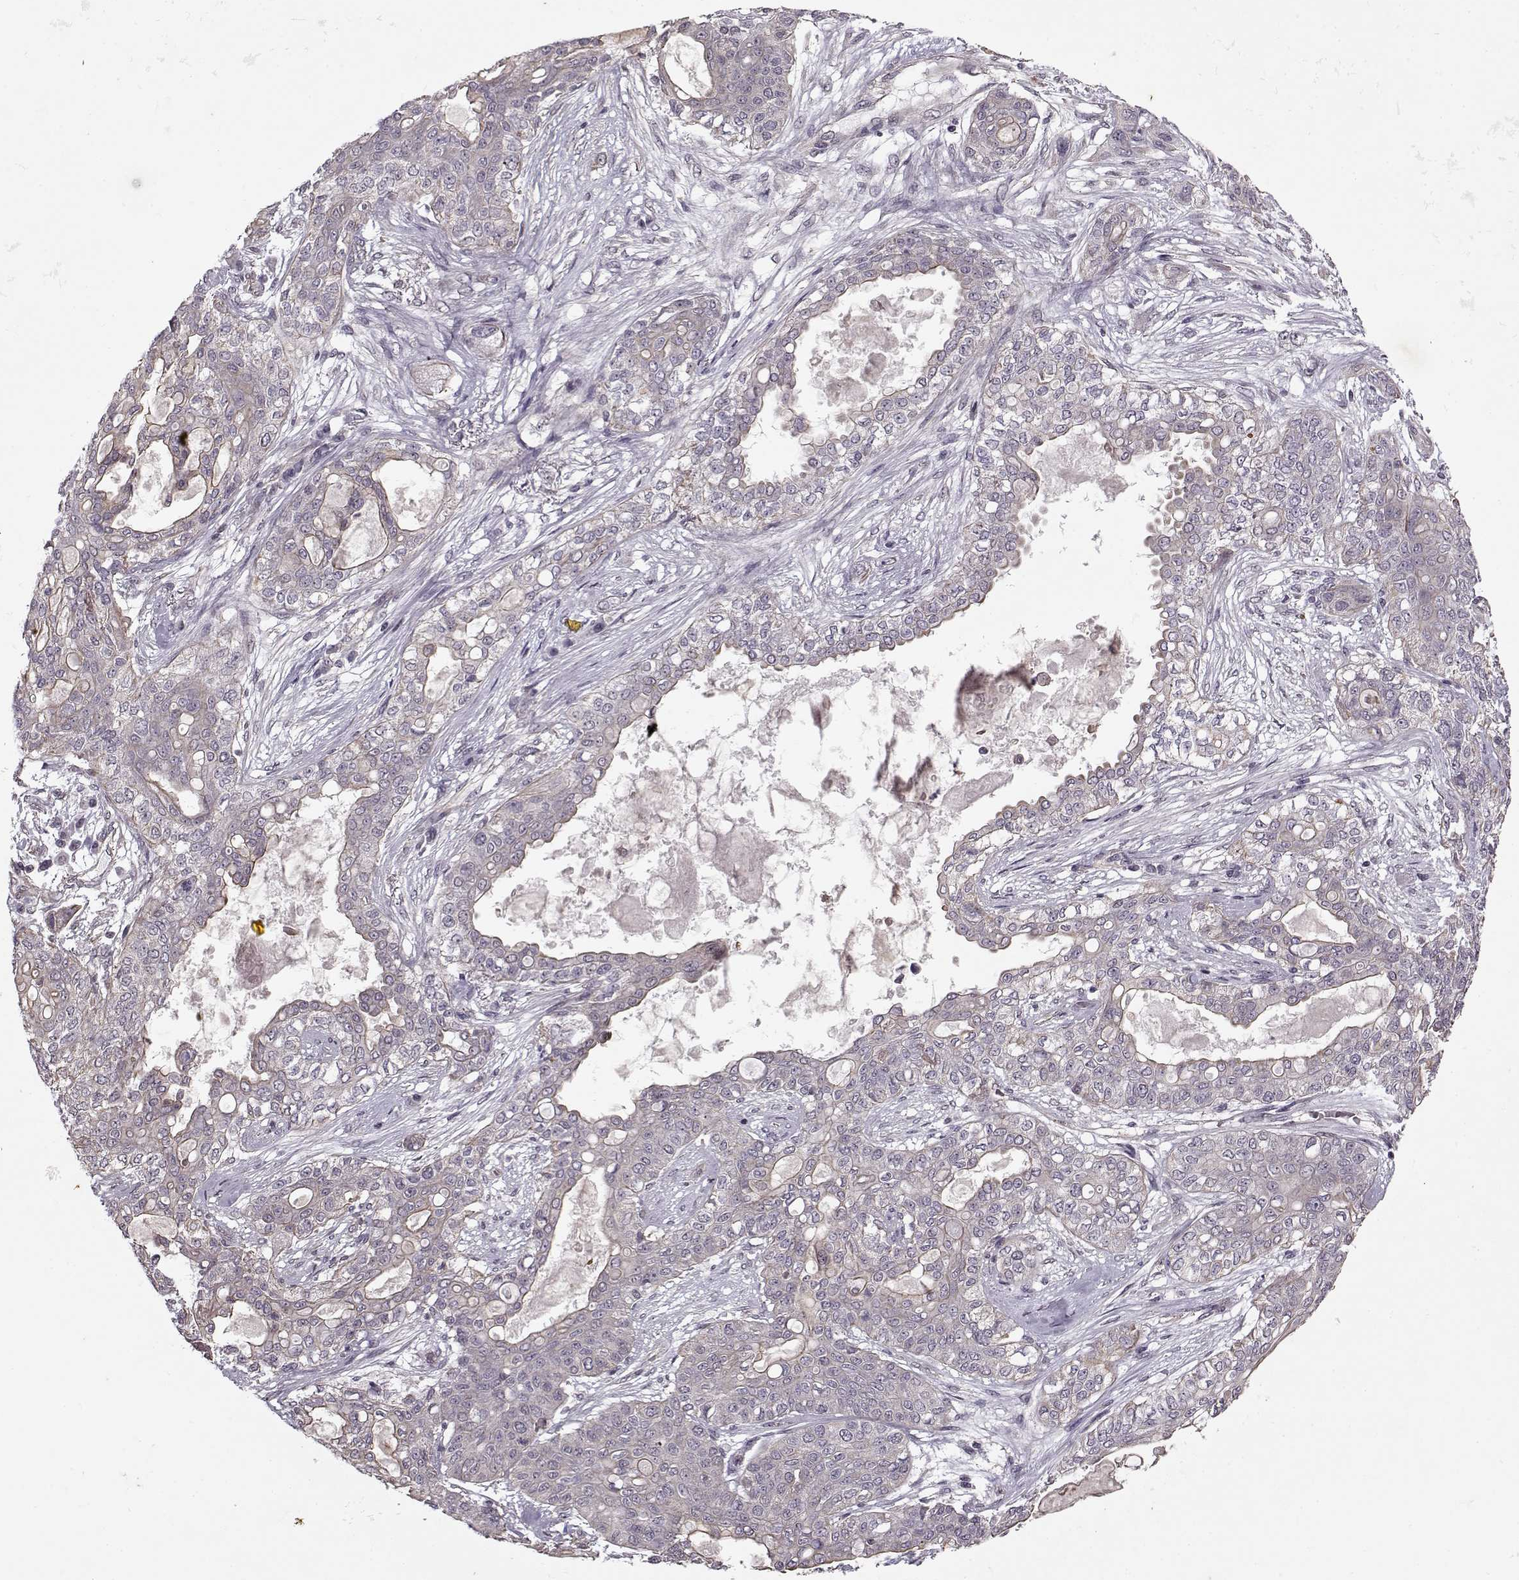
{"staining": {"intensity": "moderate", "quantity": "<25%", "location": "cytoplasmic/membranous"}, "tissue": "lung cancer", "cell_type": "Tumor cells", "image_type": "cancer", "snomed": [{"axis": "morphology", "description": "Squamous cell carcinoma, NOS"}, {"axis": "topography", "description": "Lung"}], "caption": "Immunohistochemistry of squamous cell carcinoma (lung) displays low levels of moderate cytoplasmic/membranous staining in approximately <25% of tumor cells. The protein is shown in brown color, while the nuclei are stained blue.", "gene": "KRT9", "patient": {"sex": "female", "age": 70}}